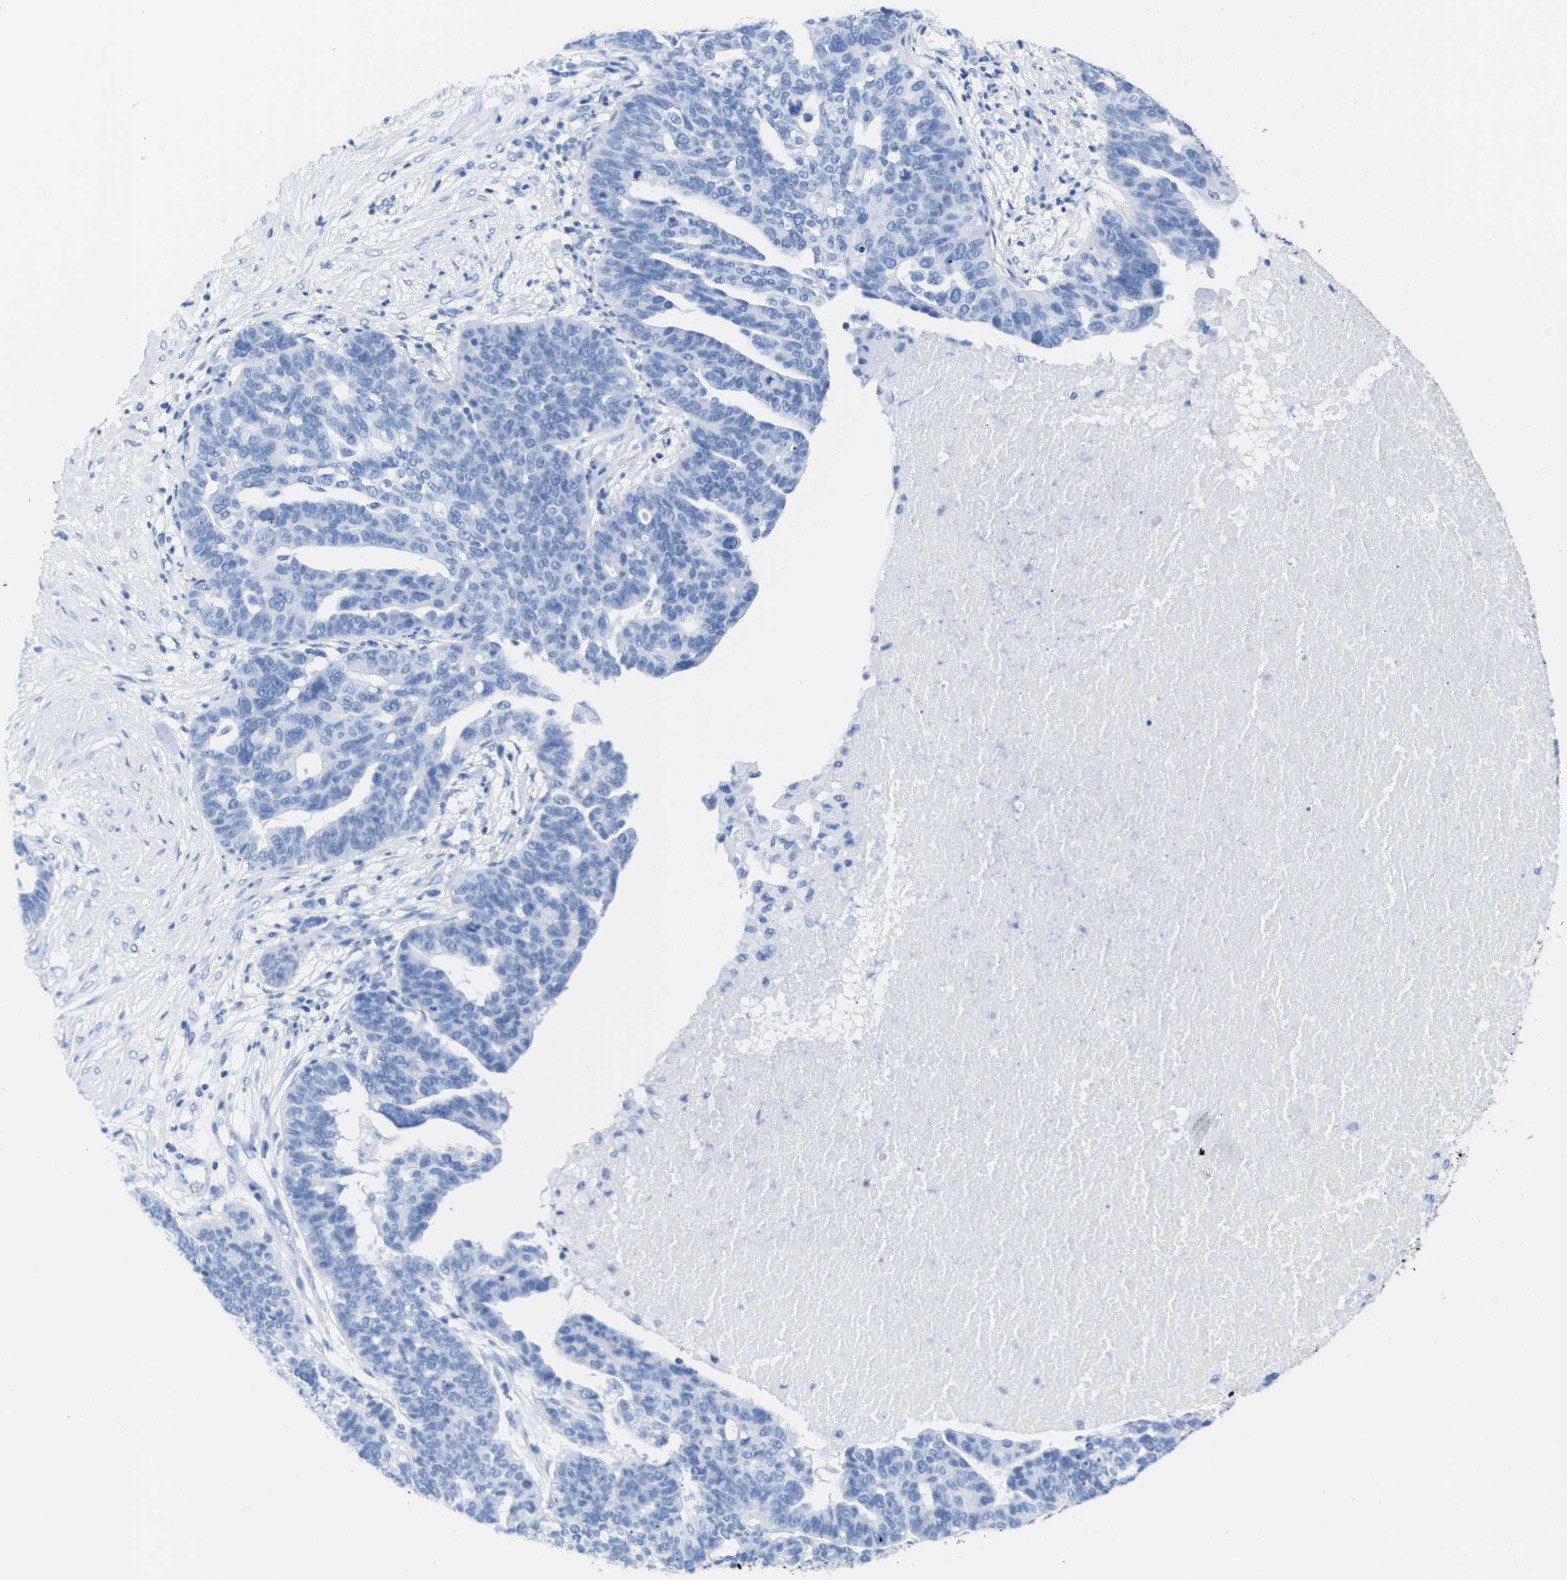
{"staining": {"intensity": "negative", "quantity": "none", "location": "none"}, "tissue": "ovarian cancer", "cell_type": "Tumor cells", "image_type": "cancer", "snomed": [{"axis": "morphology", "description": "Cystadenocarcinoma, serous, NOS"}, {"axis": "topography", "description": "Ovary"}], "caption": "DAB (3,3'-diaminobenzidine) immunohistochemical staining of human serous cystadenocarcinoma (ovarian) displays no significant expression in tumor cells.", "gene": "KCNA3", "patient": {"sex": "female", "age": 59}}